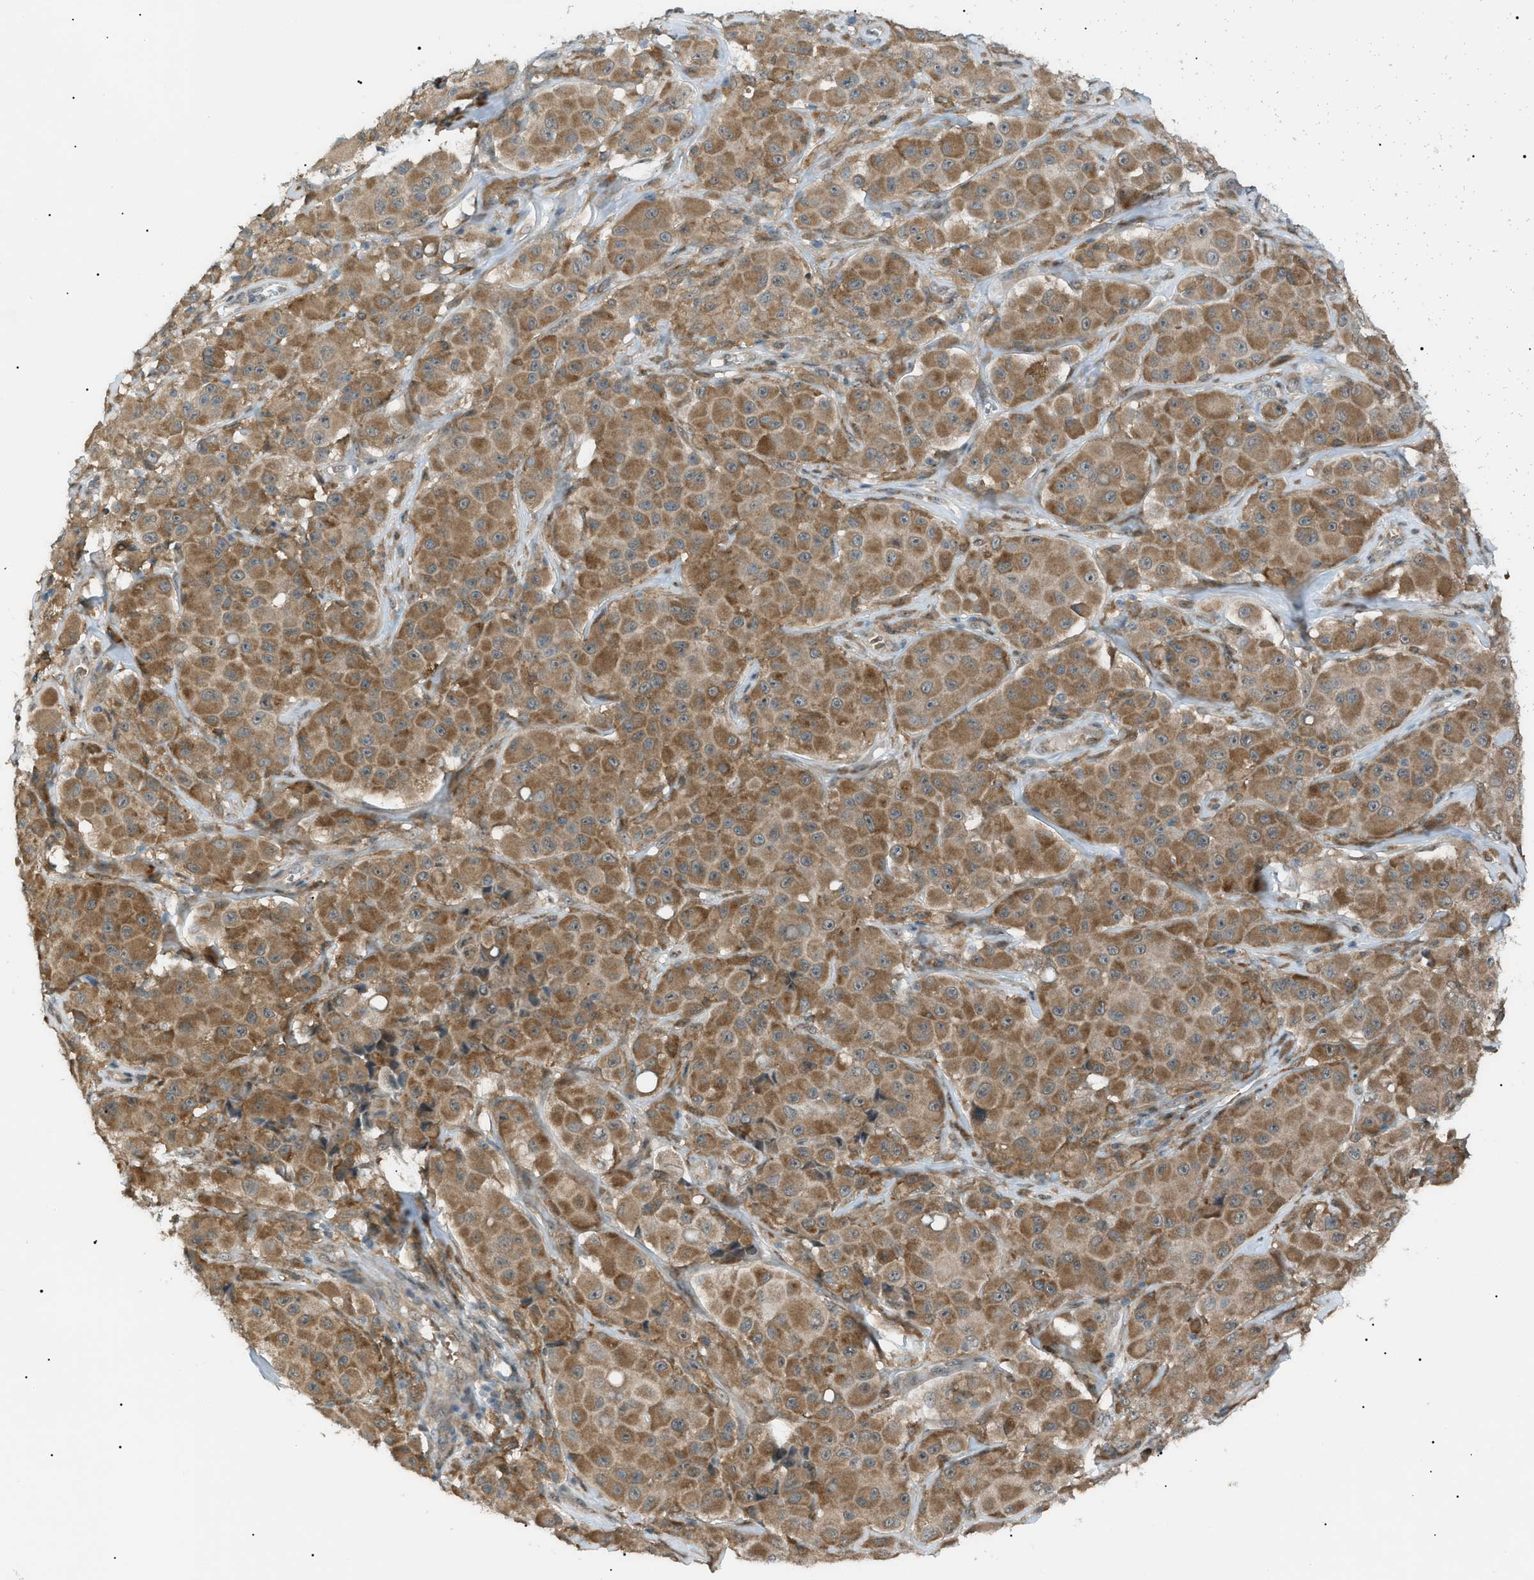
{"staining": {"intensity": "moderate", "quantity": ">75%", "location": "cytoplasmic/membranous"}, "tissue": "melanoma", "cell_type": "Tumor cells", "image_type": "cancer", "snomed": [{"axis": "morphology", "description": "Malignant melanoma, NOS"}, {"axis": "topography", "description": "Skin"}], "caption": "High-magnification brightfield microscopy of melanoma stained with DAB (brown) and counterstained with hematoxylin (blue). tumor cells exhibit moderate cytoplasmic/membranous positivity is seen in approximately>75% of cells.", "gene": "LPIN2", "patient": {"sex": "male", "age": 84}}